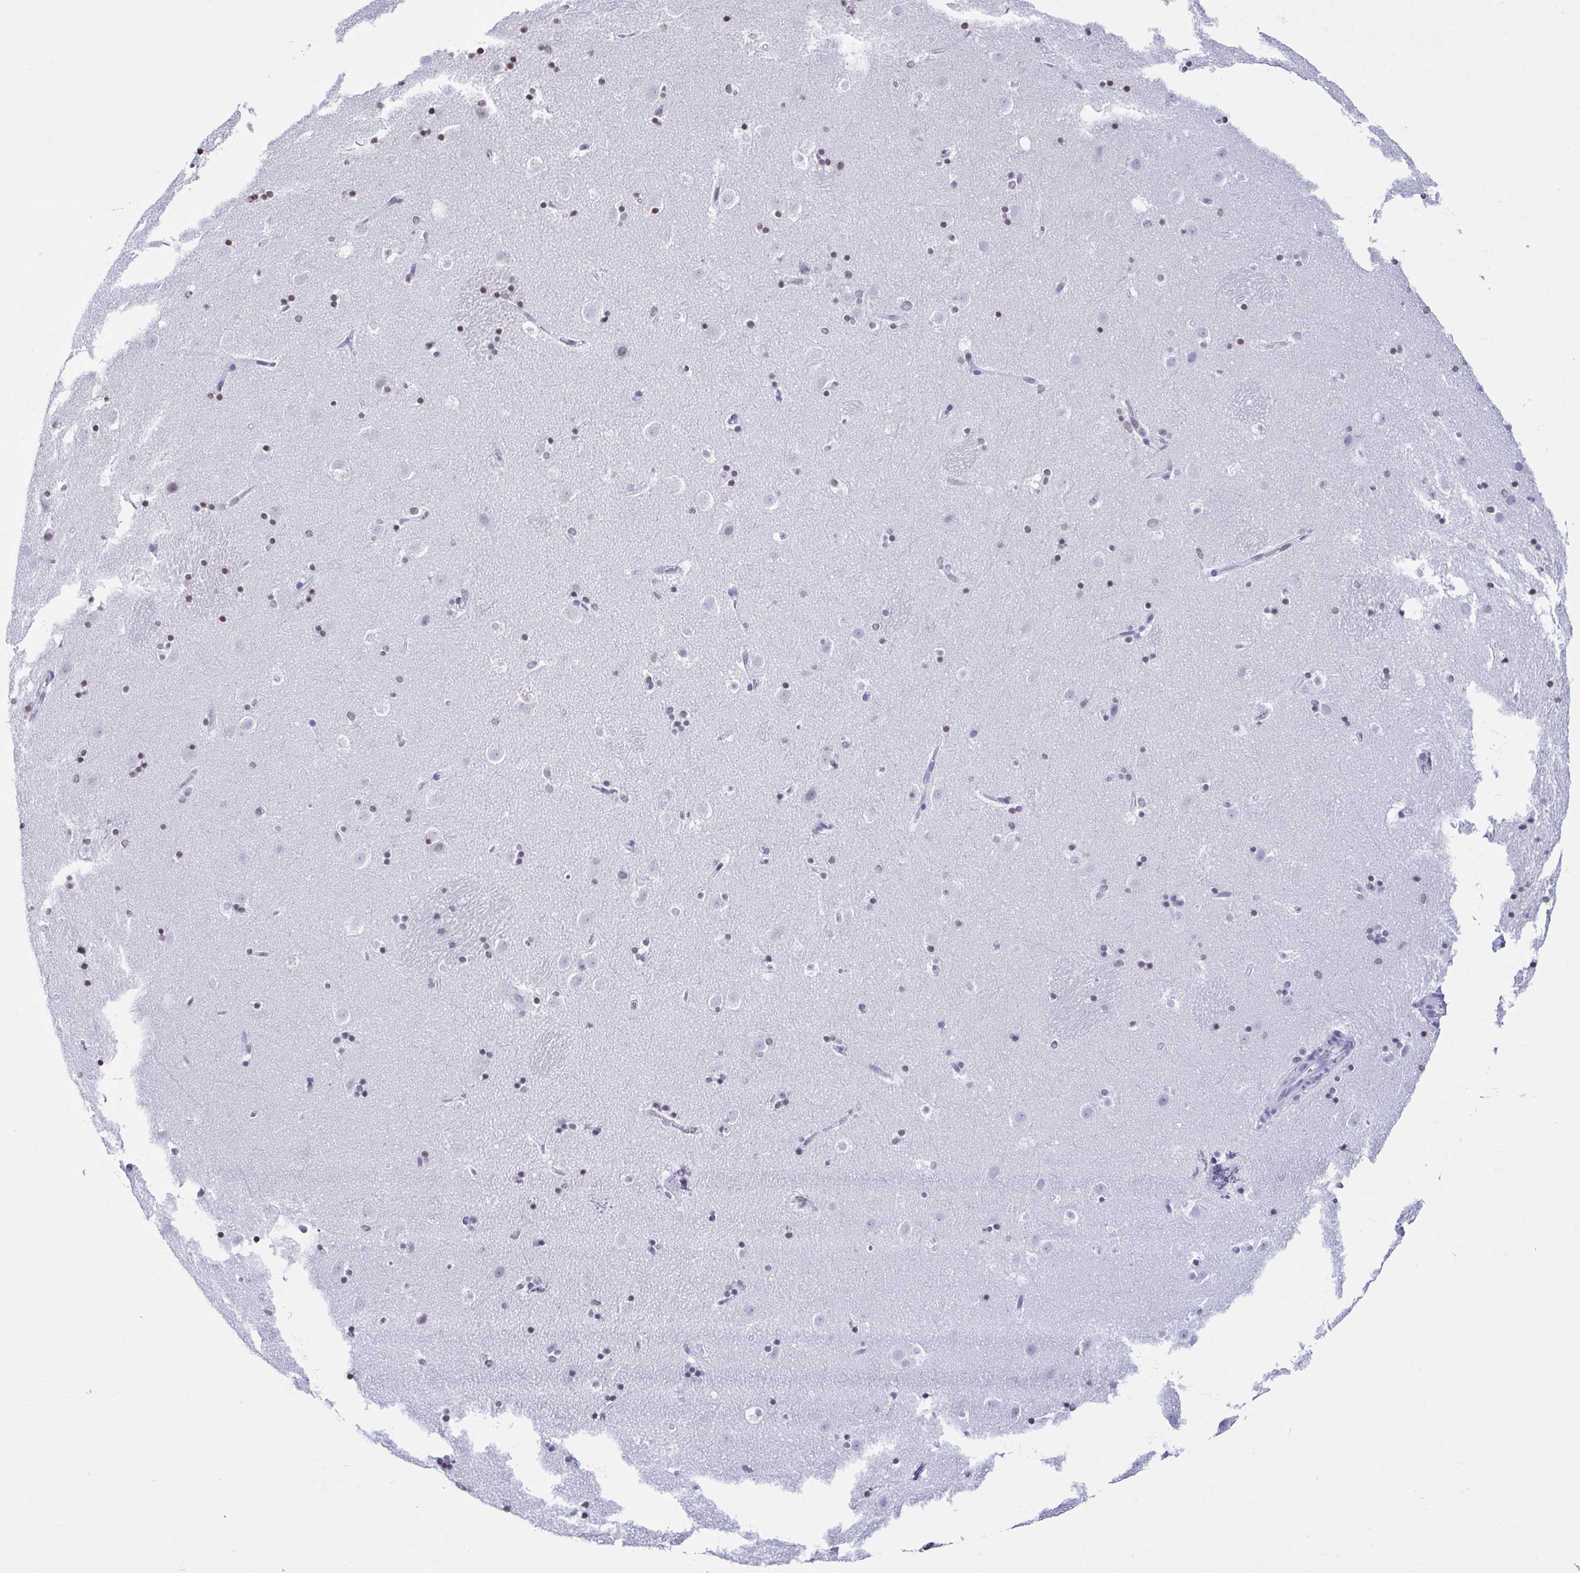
{"staining": {"intensity": "negative", "quantity": "none", "location": "none"}, "tissue": "caudate", "cell_type": "Glial cells", "image_type": "normal", "snomed": [{"axis": "morphology", "description": "Normal tissue, NOS"}, {"axis": "topography", "description": "Lateral ventricle wall"}], "caption": "High power microscopy image of an immunohistochemistry (IHC) photomicrograph of unremarkable caudate, revealing no significant expression in glial cells. Brightfield microscopy of IHC stained with DAB (3,3'-diaminobenzidine) (brown) and hematoxylin (blue), captured at high magnification.", "gene": "VCX2", "patient": {"sex": "male", "age": 37}}